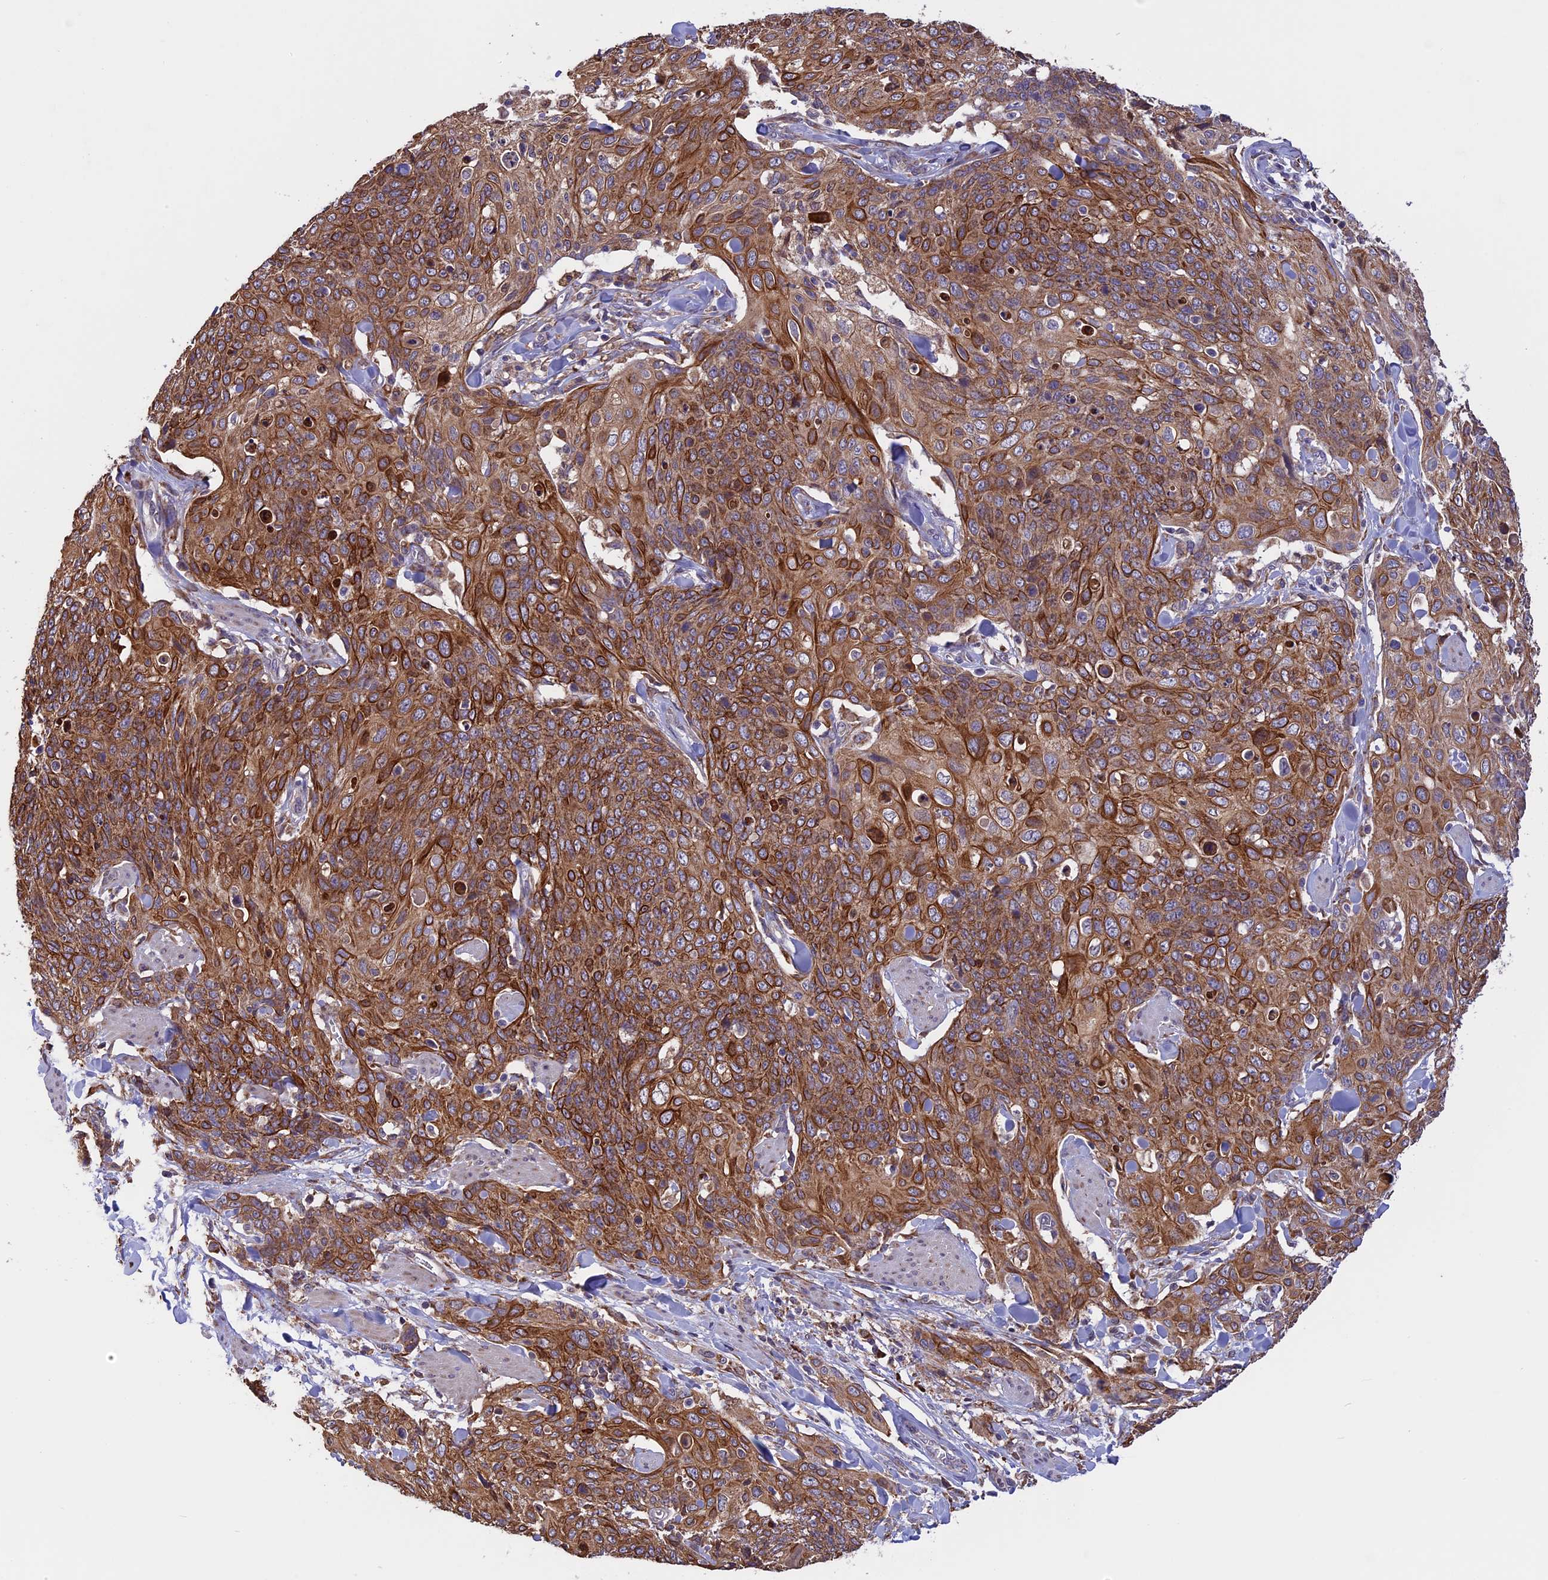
{"staining": {"intensity": "moderate", "quantity": ">75%", "location": "cytoplasmic/membranous"}, "tissue": "skin cancer", "cell_type": "Tumor cells", "image_type": "cancer", "snomed": [{"axis": "morphology", "description": "Squamous cell carcinoma, NOS"}, {"axis": "topography", "description": "Skin"}, {"axis": "topography", "description": "Vulva"}], "caption": "This image displays skin cancer (squamous cell carcinoma) stained with IHC to label a protein in brown. The cytoplasmic/membranous of tumor cells show moderate positivity for the protein. Nuclei are counter-stained blue.", "gene": "DMRTA2", "patient": {"sex": "female", "age": 85}}